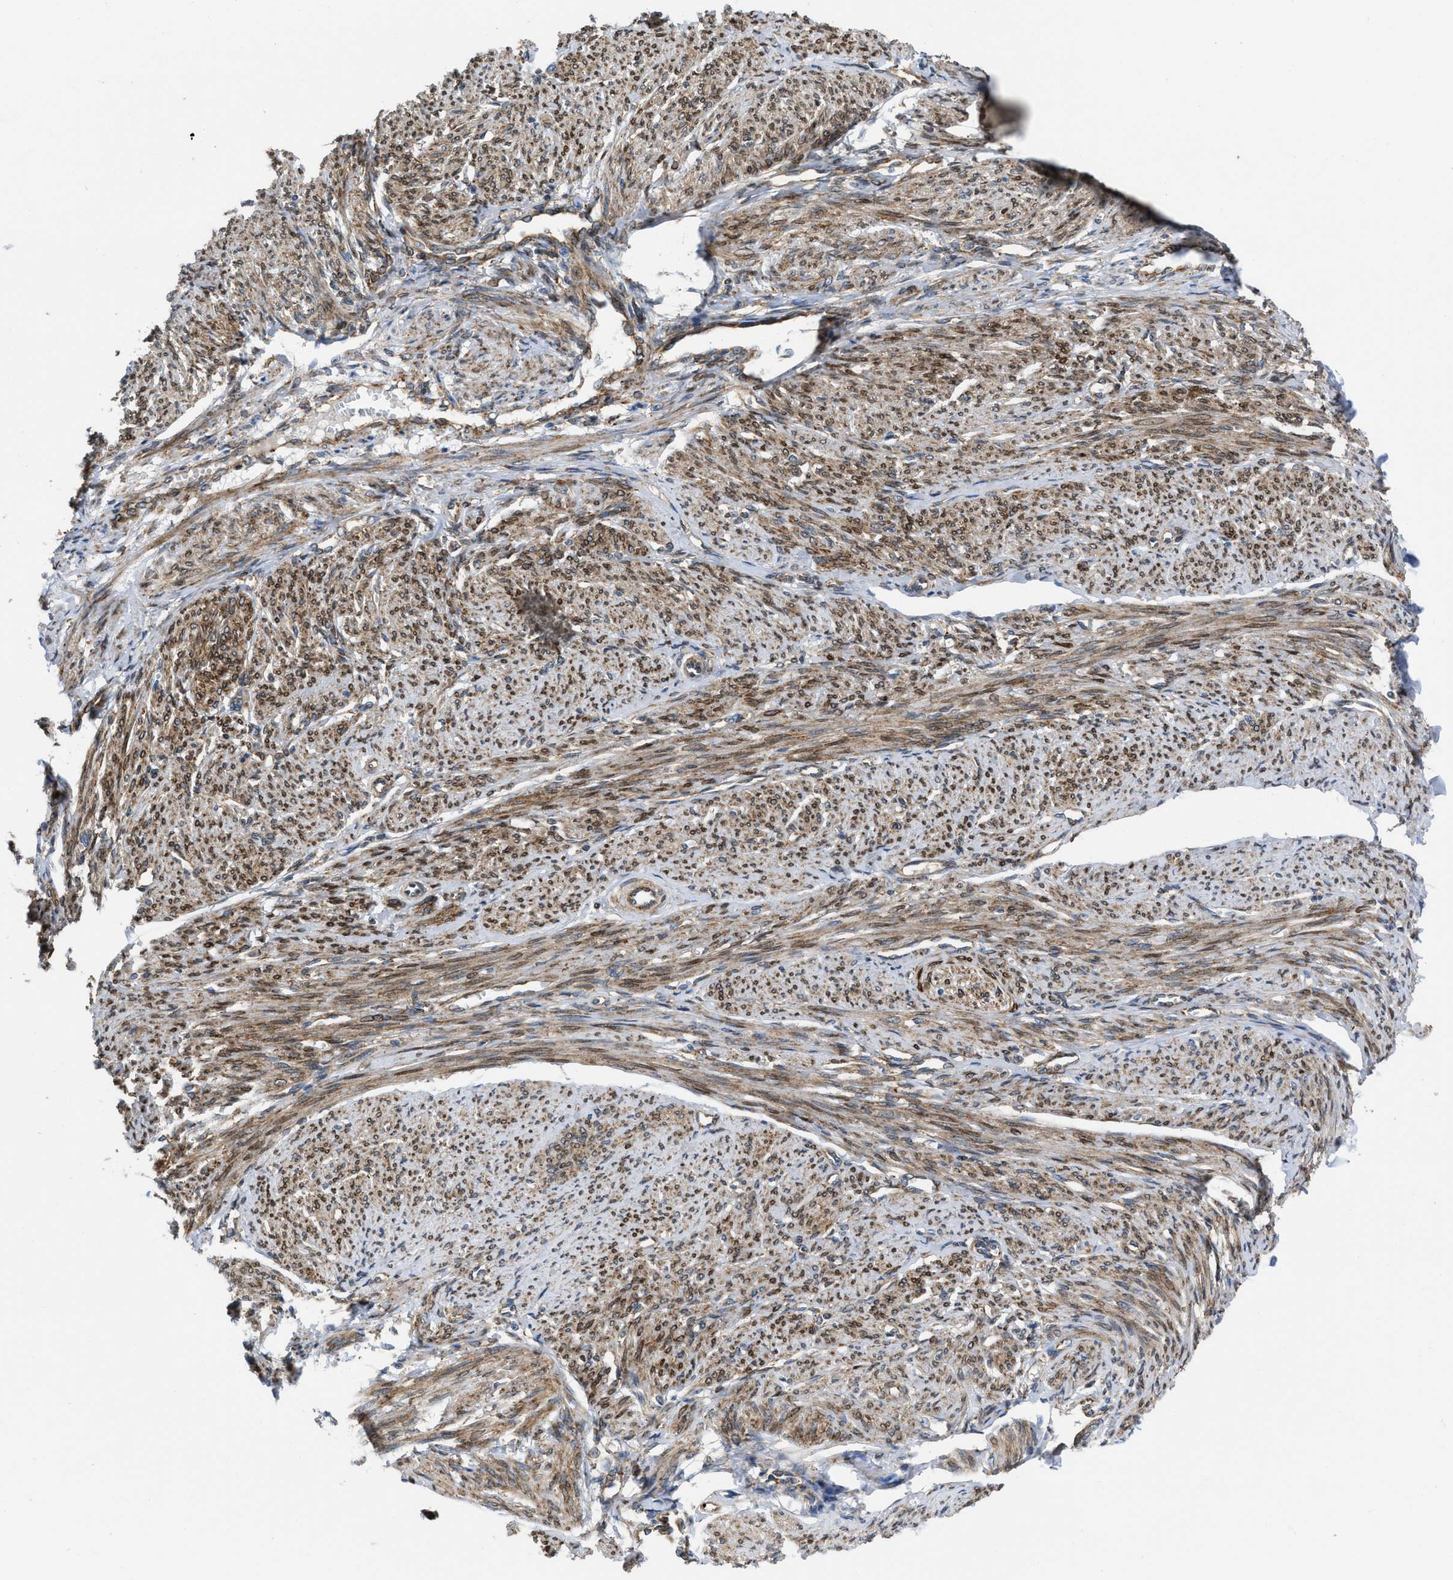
{"staining": {"intensity": "moderate", "quantity": ">75%", "location": "cytoplasmic/membranous"}, "tissue": "smooth muscle", "cell_type": "Smooth muscle cells", "image_type": "normal", "snomed": [{"axis": "morphology", "description": "Normal tissue, NOS"}, {"axis": "topography", "description": "Smooth muscle"}], "caption": "This is a histology image of immunohistochemistry staining of unremarkable smooth muscle, which shows moderate expression in the cytoplasmic/membranous of smooth muscle cells.", "gene": "ERLIN2", "patient": {"sex": "female", "age": 65}}